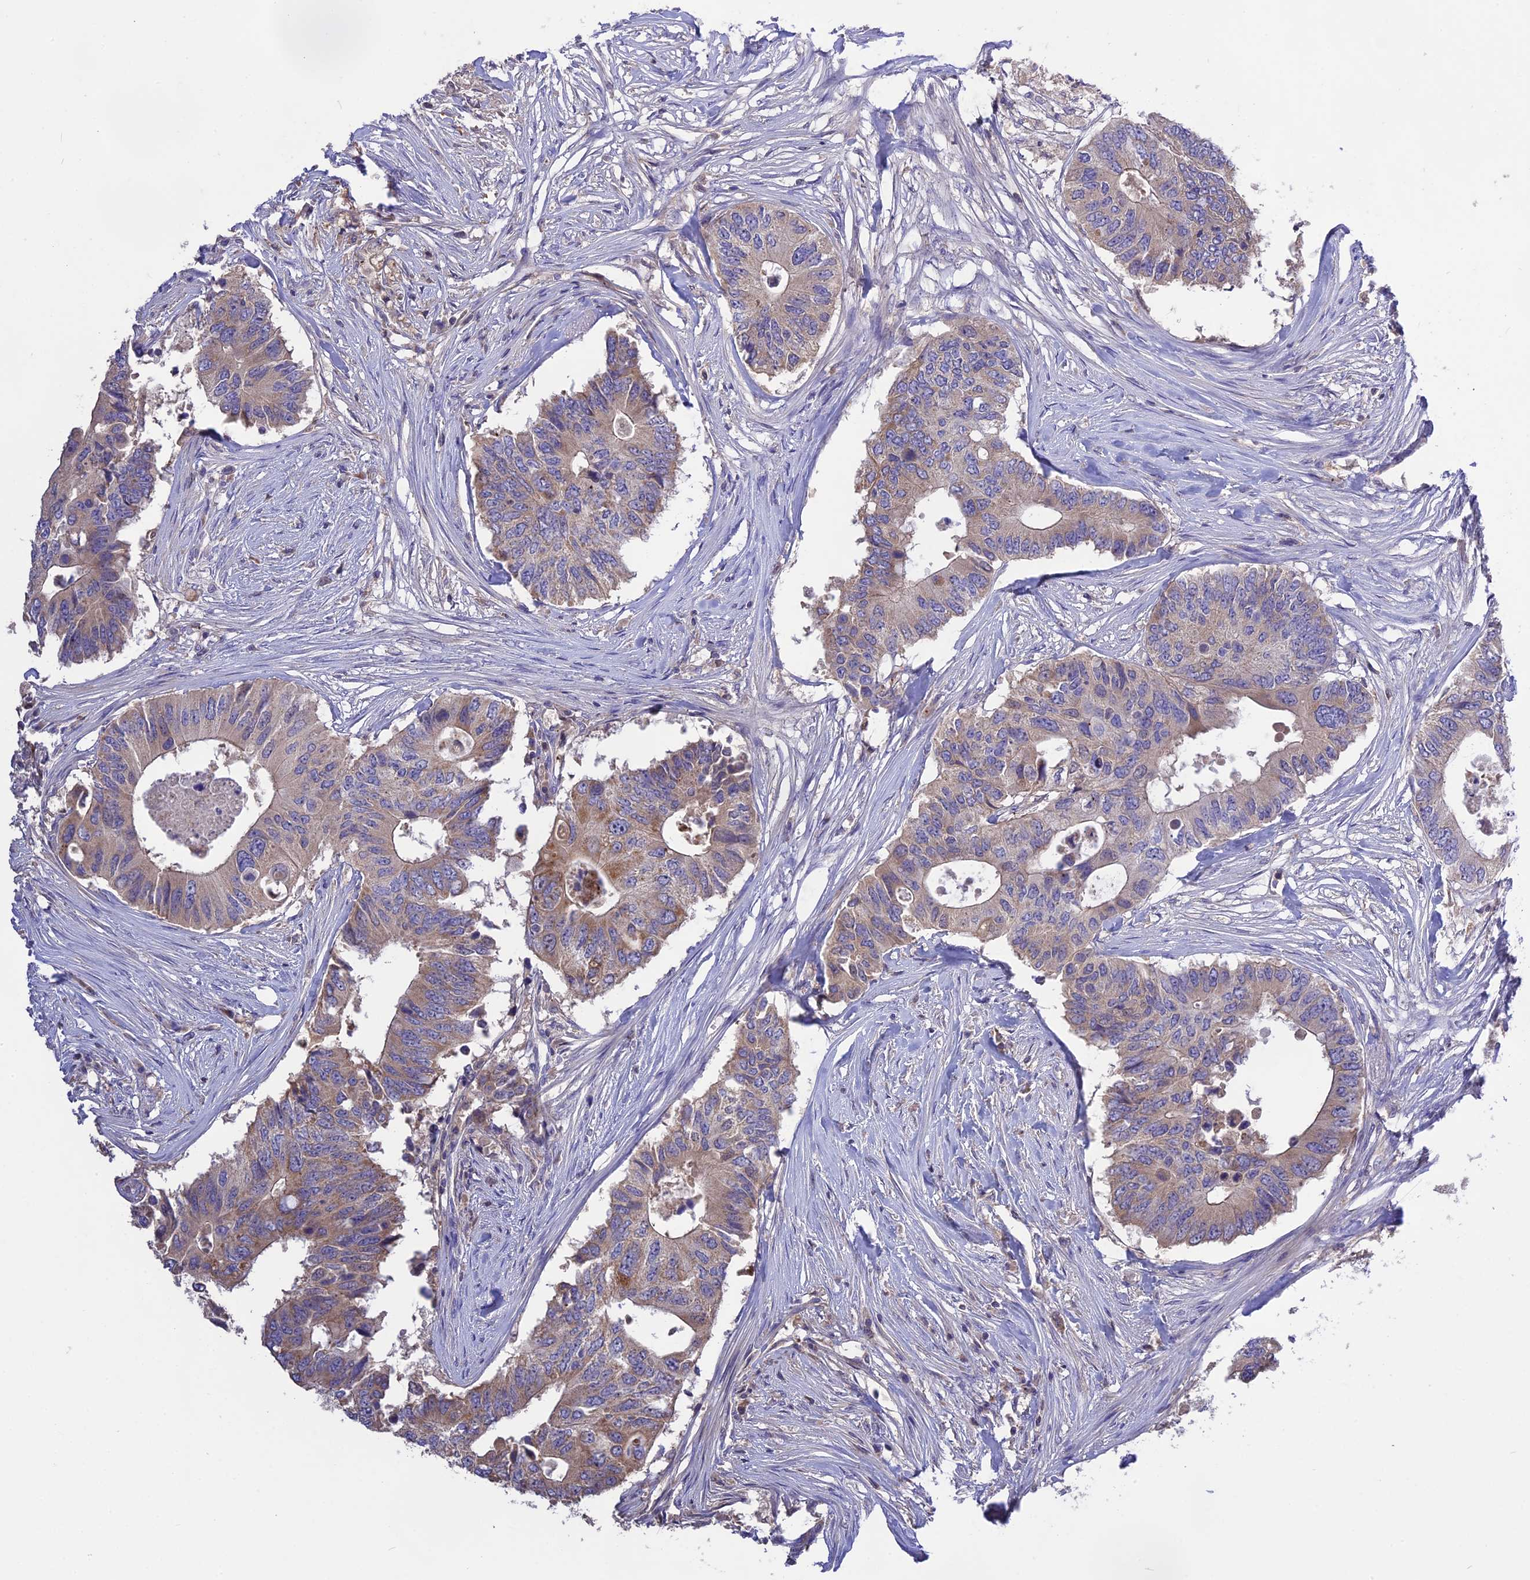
{"staining": {"intensity": "moderate", "quantity": "<25%", "location": "cytoplasmic/membranous"}, "tissue": "colorectal cancer", "cell_type": "Tumor cells", "image_type": "cancer", "snomed": [{"axis": "morphology", "description": "Adenocarcinoma, NOS"}, {"axis": "topography", "description": "Colon"}], "caption": "Colorectal cancer stained with a protein marker displays moderate staining in tumor cells.", "gene": "NUDT8", "patient": {"sex": "male", "age": 71}}